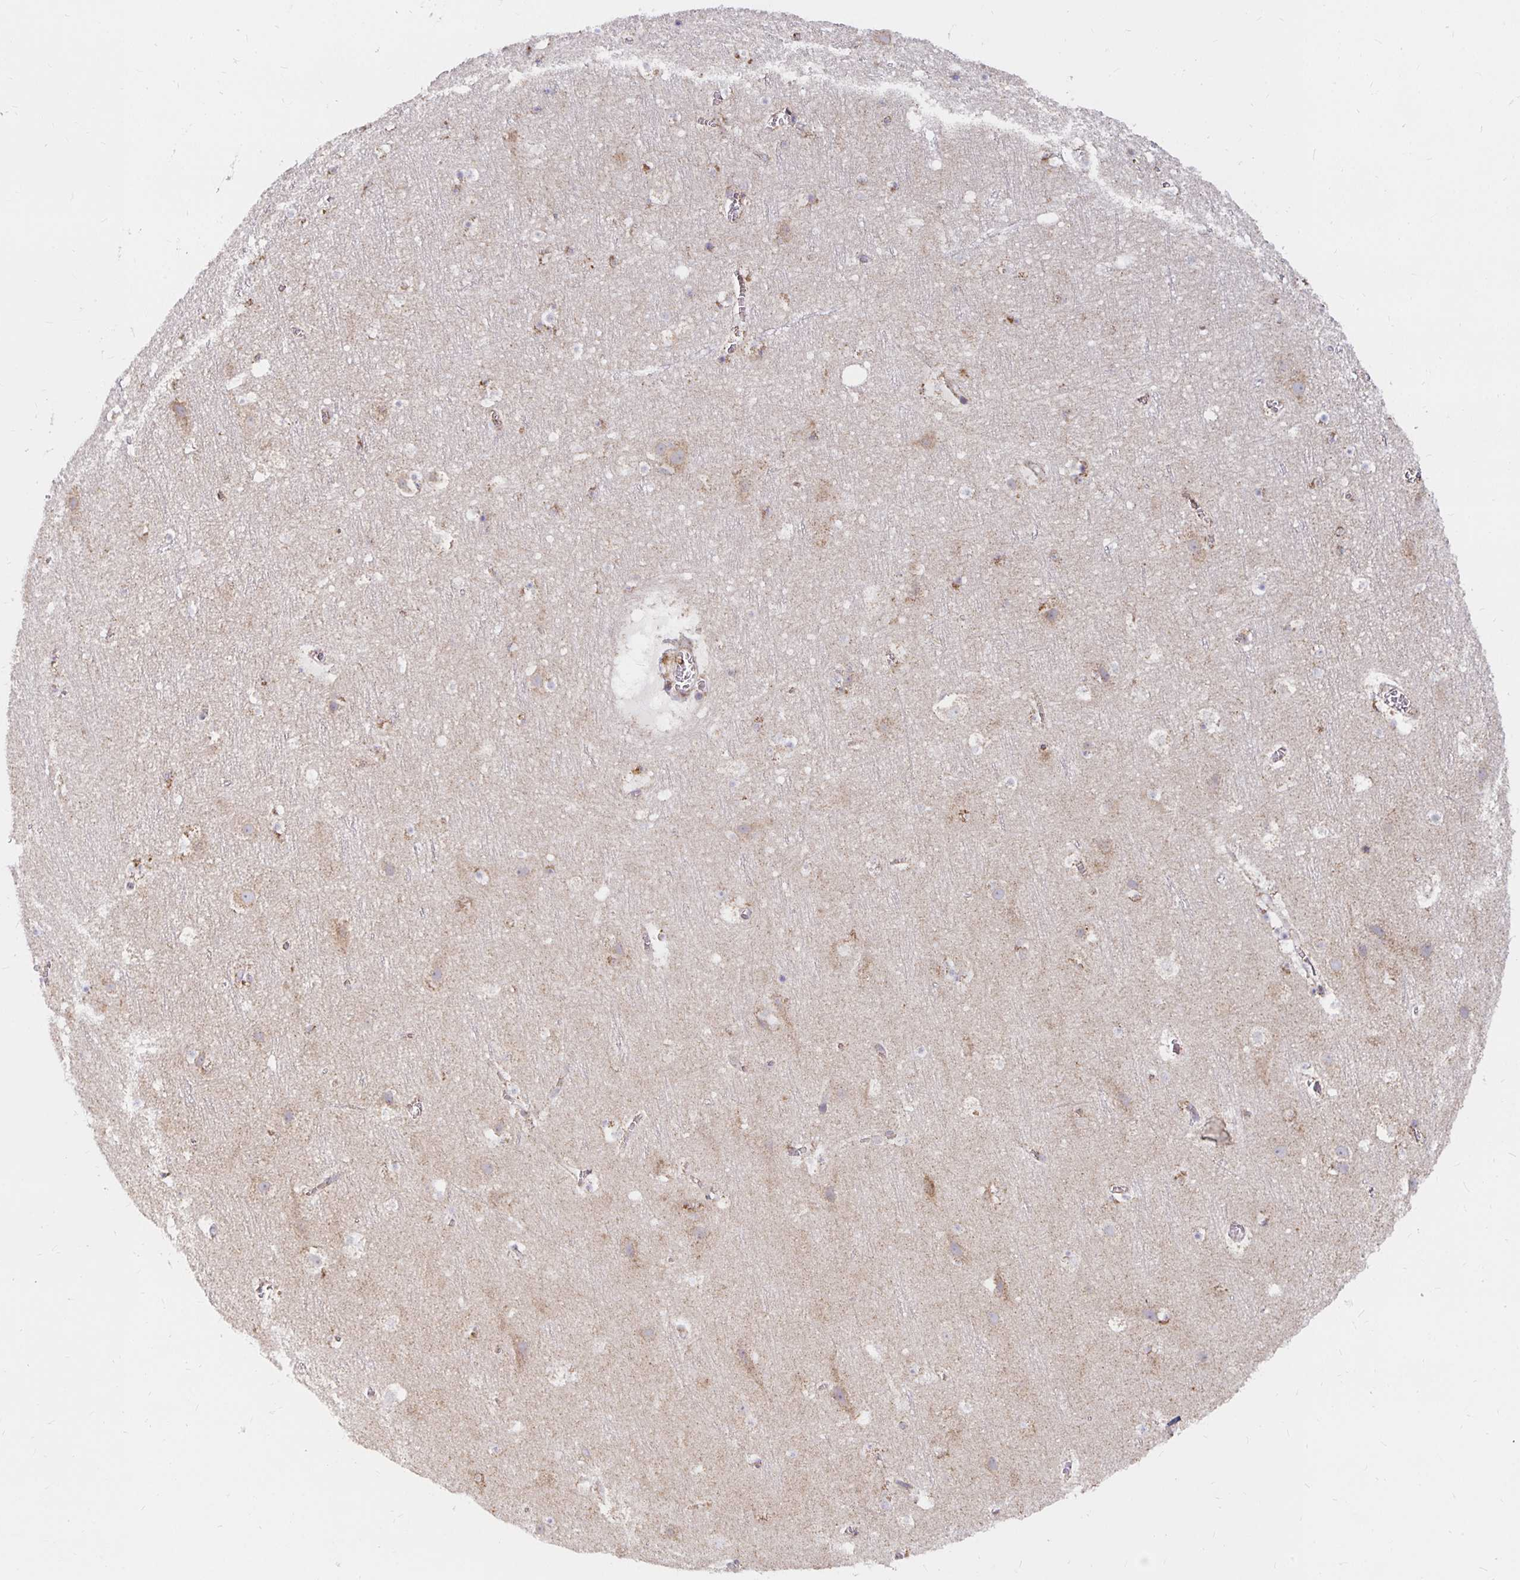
{"staining": {"intensity": "weak", "quantity": "<25%", "location": "cytoplasmic/membranous"}, "tissue": "cerebral cortex", "cell_type": "Endothelial cells", "image_type": "normal", "snomed": [{"axis": "morphology", "description": "Normal tissue, NOS"}, {"axis": "topography", "description": "Cerebral cortex"}], "caption": "This is a histopathology image of IHC staining of benign cerebral cortex, which shows no staining in endothelial cells. Nuclei are stained in blue.", "gene": "MRPL28", "patient": {"sex": "female", "age": 42}}